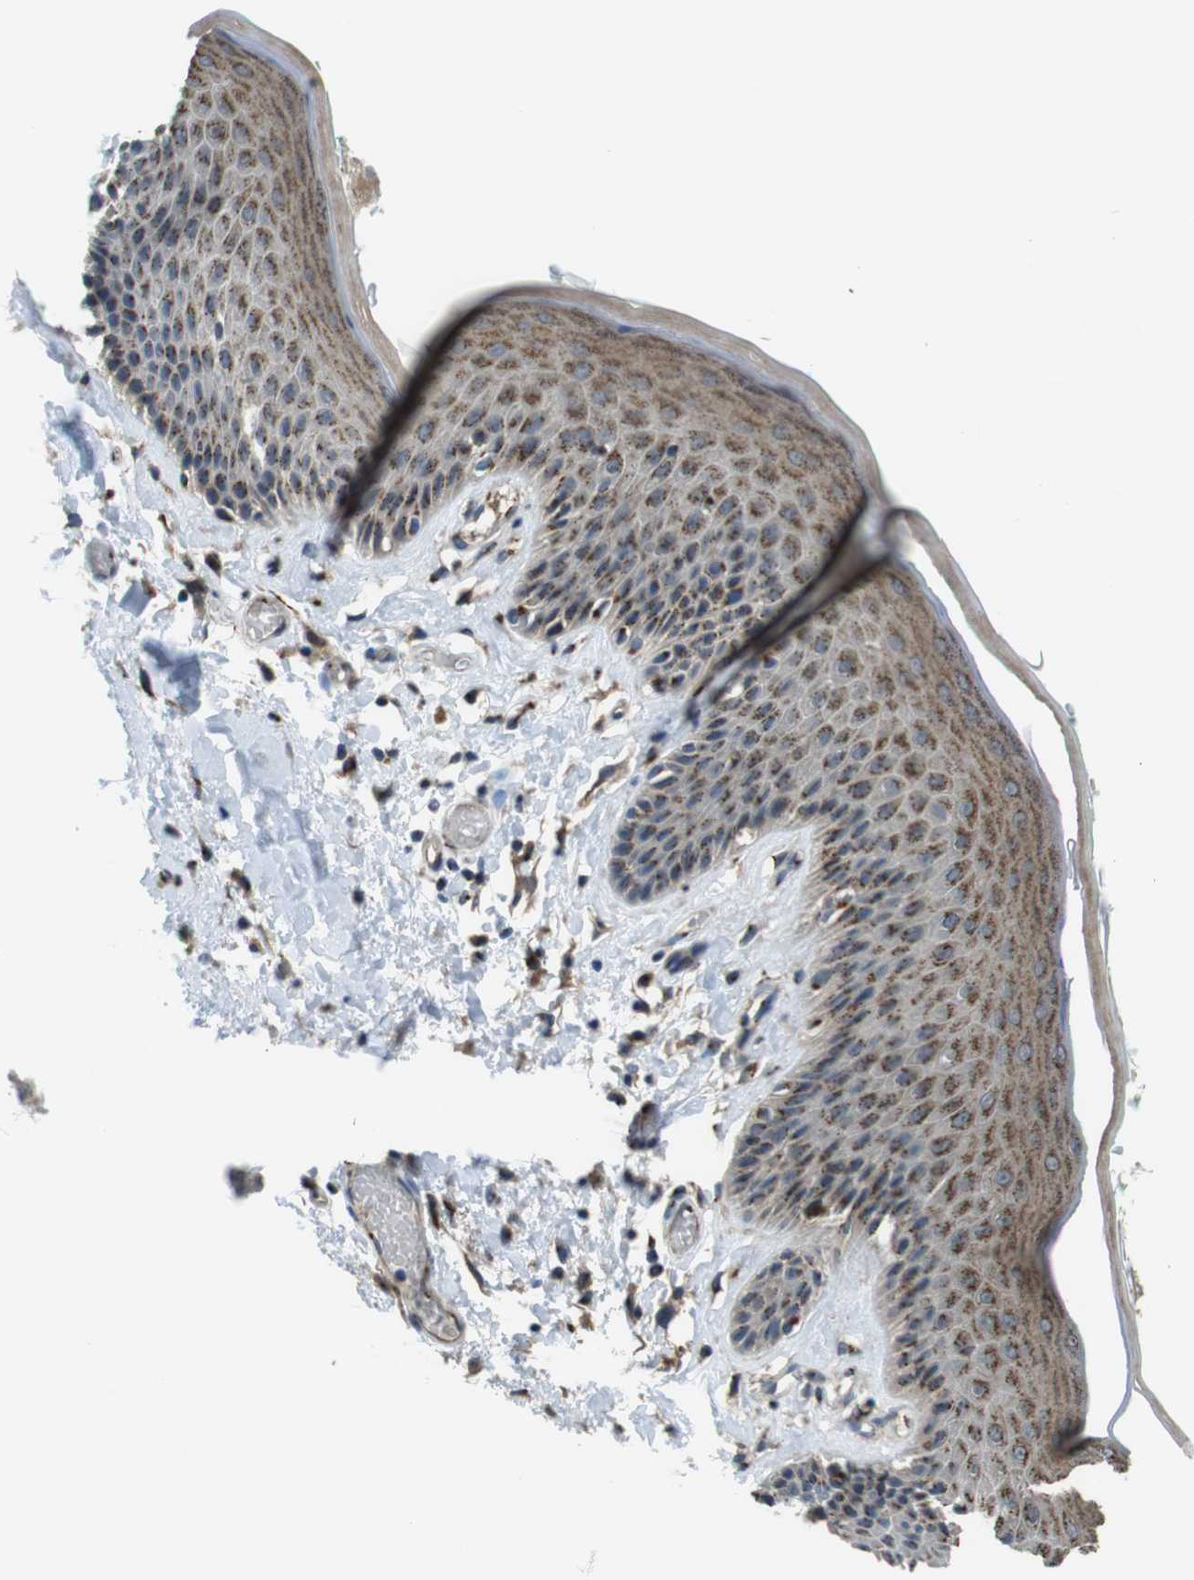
{"staining": {"intensity": "moderate", "quantity": ">75%", "location": "cytoplasmic/membranous"}, "tissue": "skin", "cell_type": "Epidermal cells", "image_type": "normal", "snomed": [{"axis": "morphology", "description": "Normal tissue, NOS"}, {"axis": "topography", "description": "Vulva"}], "caption": "DAB immunohistochemical staining of unremarkable human skin demonstrates moderate cytoplasmic/membranous protein positivity in approximately >75% of epidermal cells.", "gene": "RAB6A", "patient": {"sex": "female", "age": 73}}